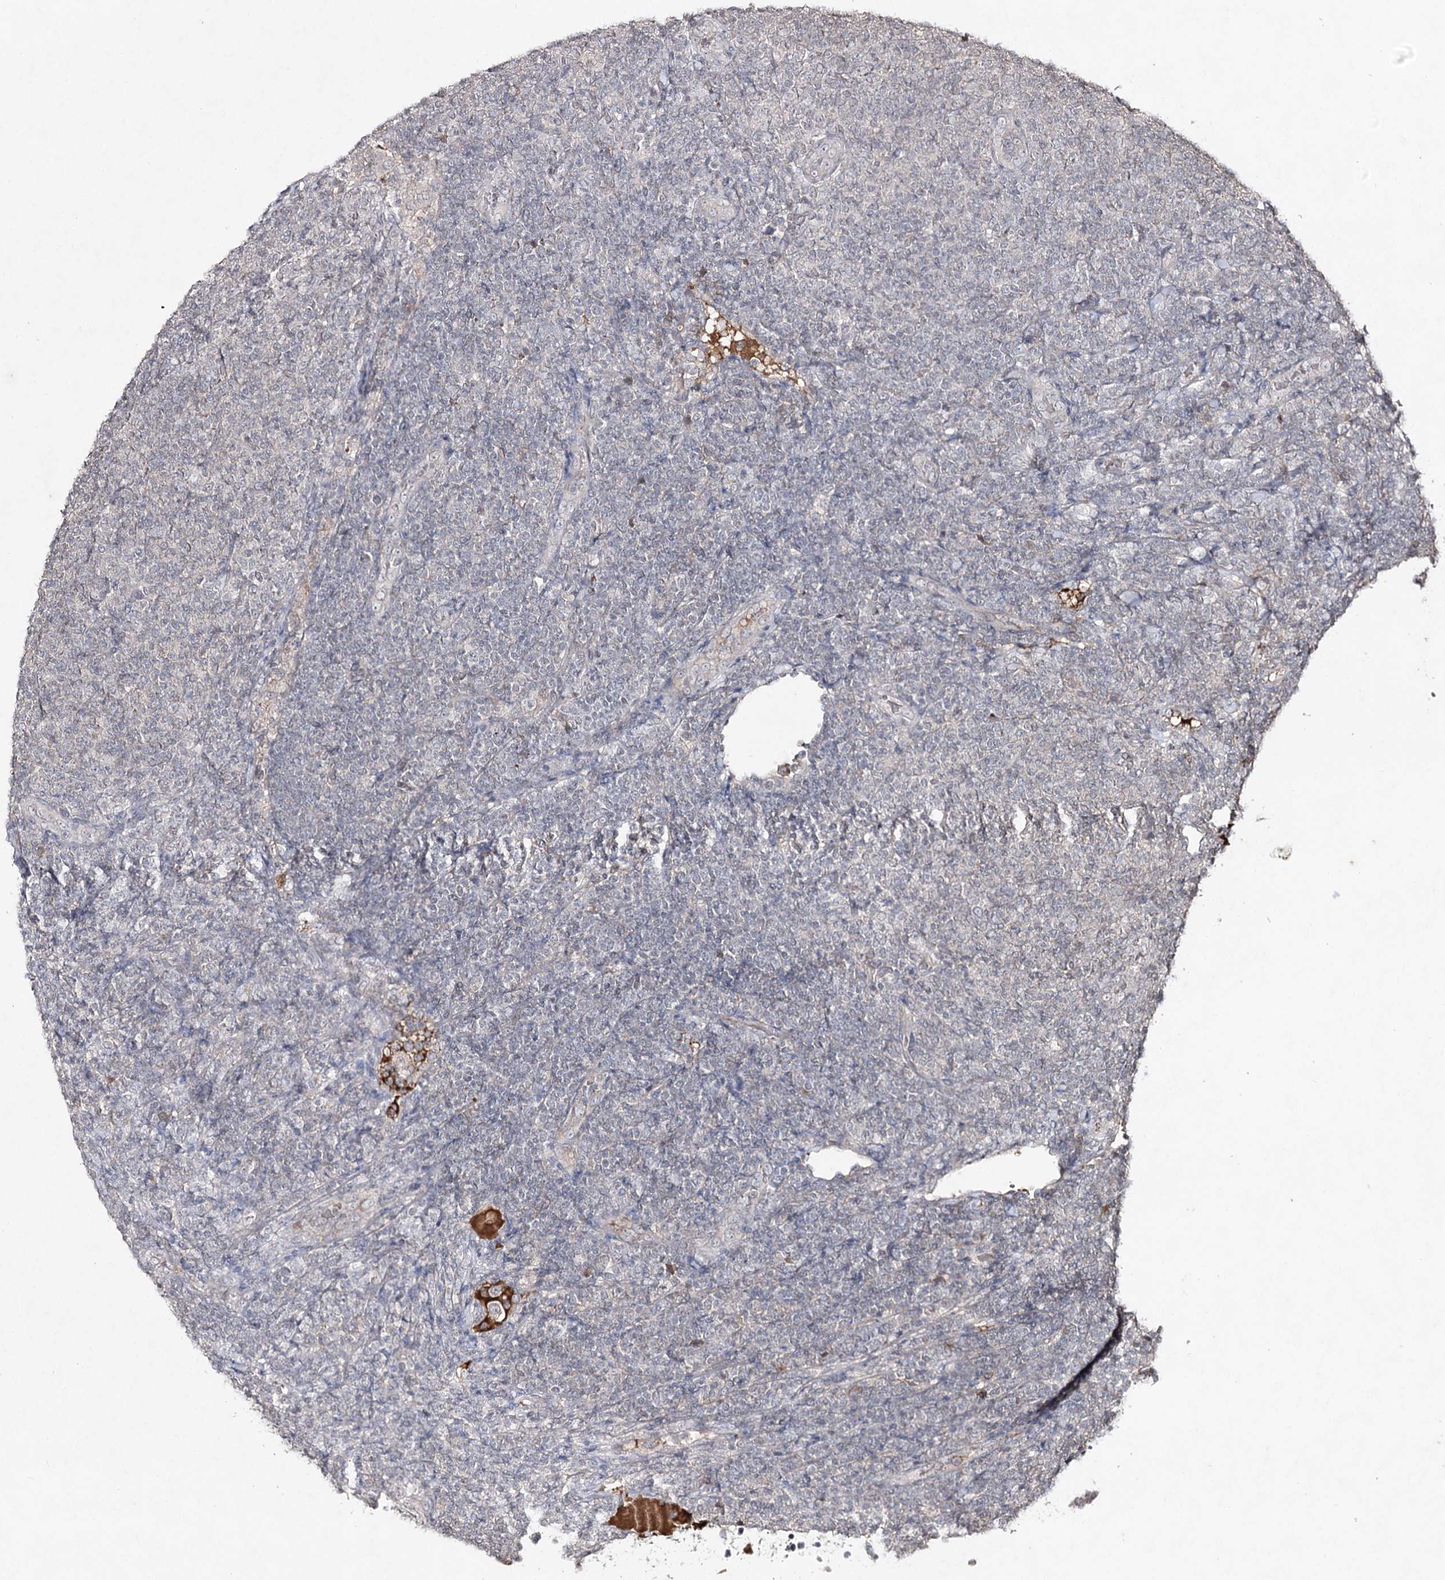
{"staining": {"intensity": "negative", "quantity": "none", "location": "none"}, "tissue": "lymphoma", "cell_type": "Tumor cells", "image_type": "cancer", "snomed": [{"axis": "morphology", "description": "Malignant lymphoma, non-Hodgkin's type, Low grade"}, {"axis": "topography", "description": "Lymph node"}], "caption": "This is a photomicrograph of immunohistochemistry staining of malignant lymphoma, non-Hodgkin's type (low-grade), which shows no positivity in tumor cells. Nuclei are stained in blue.", "gene": "SYNGR3", "patient": {"sex": "male", "age": 66}}